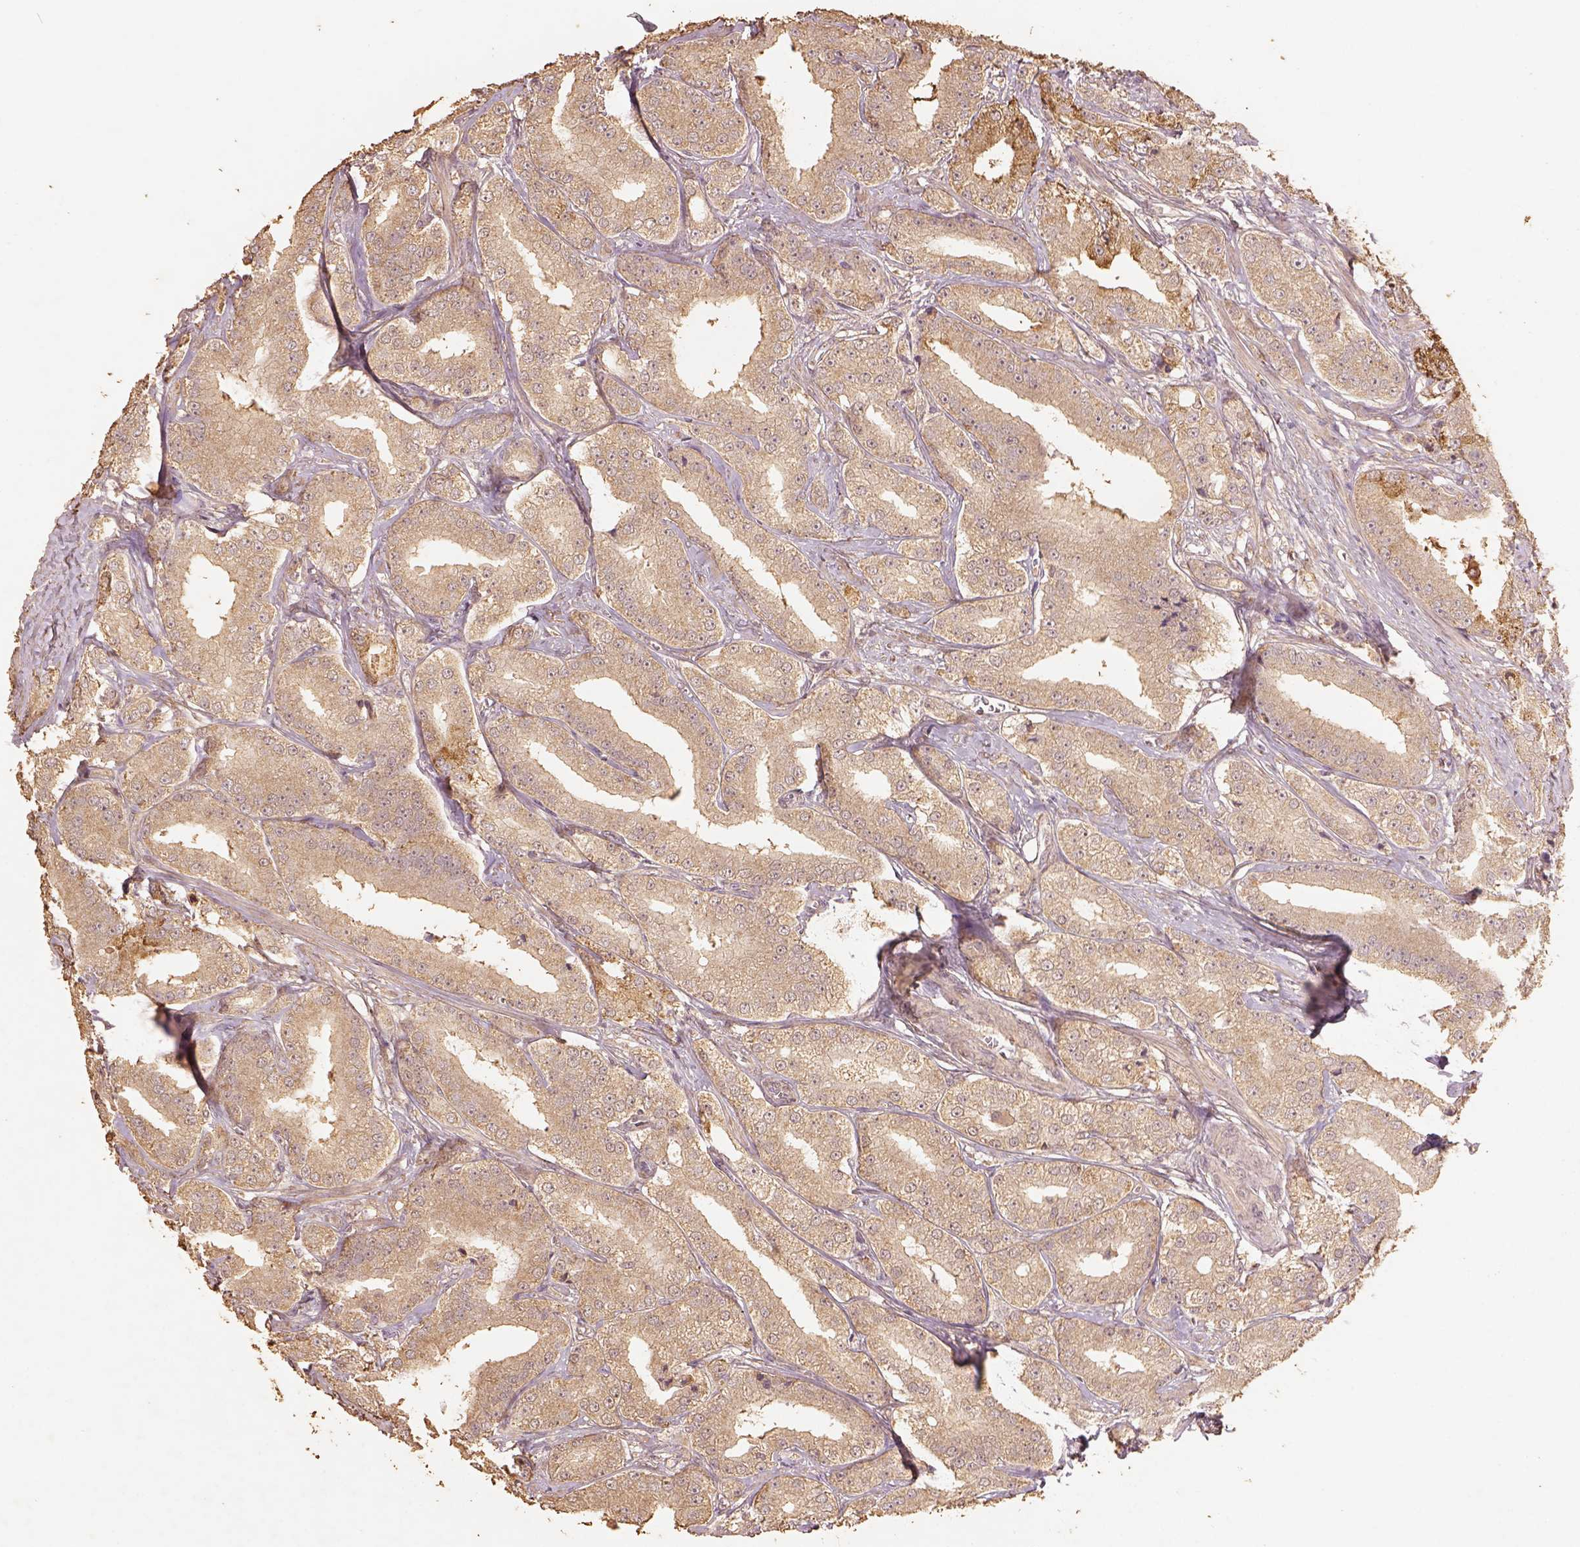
{"staining": {"intensity": "weak", "quantity": ">75%", "location": "cytoplasmic/membranous"}, "tissue": "prostate cancer", "cell_type": "Tumor cells", "image_type": "cancer", "snomed": [{"axis": "morphology", "description": "Adenocarcinoma, High grade"}, {"axis": "topography", "description": "Prostate"}], "caption": "Protein analysis of high-grade adenocarcinoma (prostate) tissue reveals weak cytoplasmic/membranous expression in about >75% of tumor cells. (DAB = brown stain, brightfield microscopy at high magnification).", "gene": "AP2B1", "patient": {"sex": "male", "age": 64}}